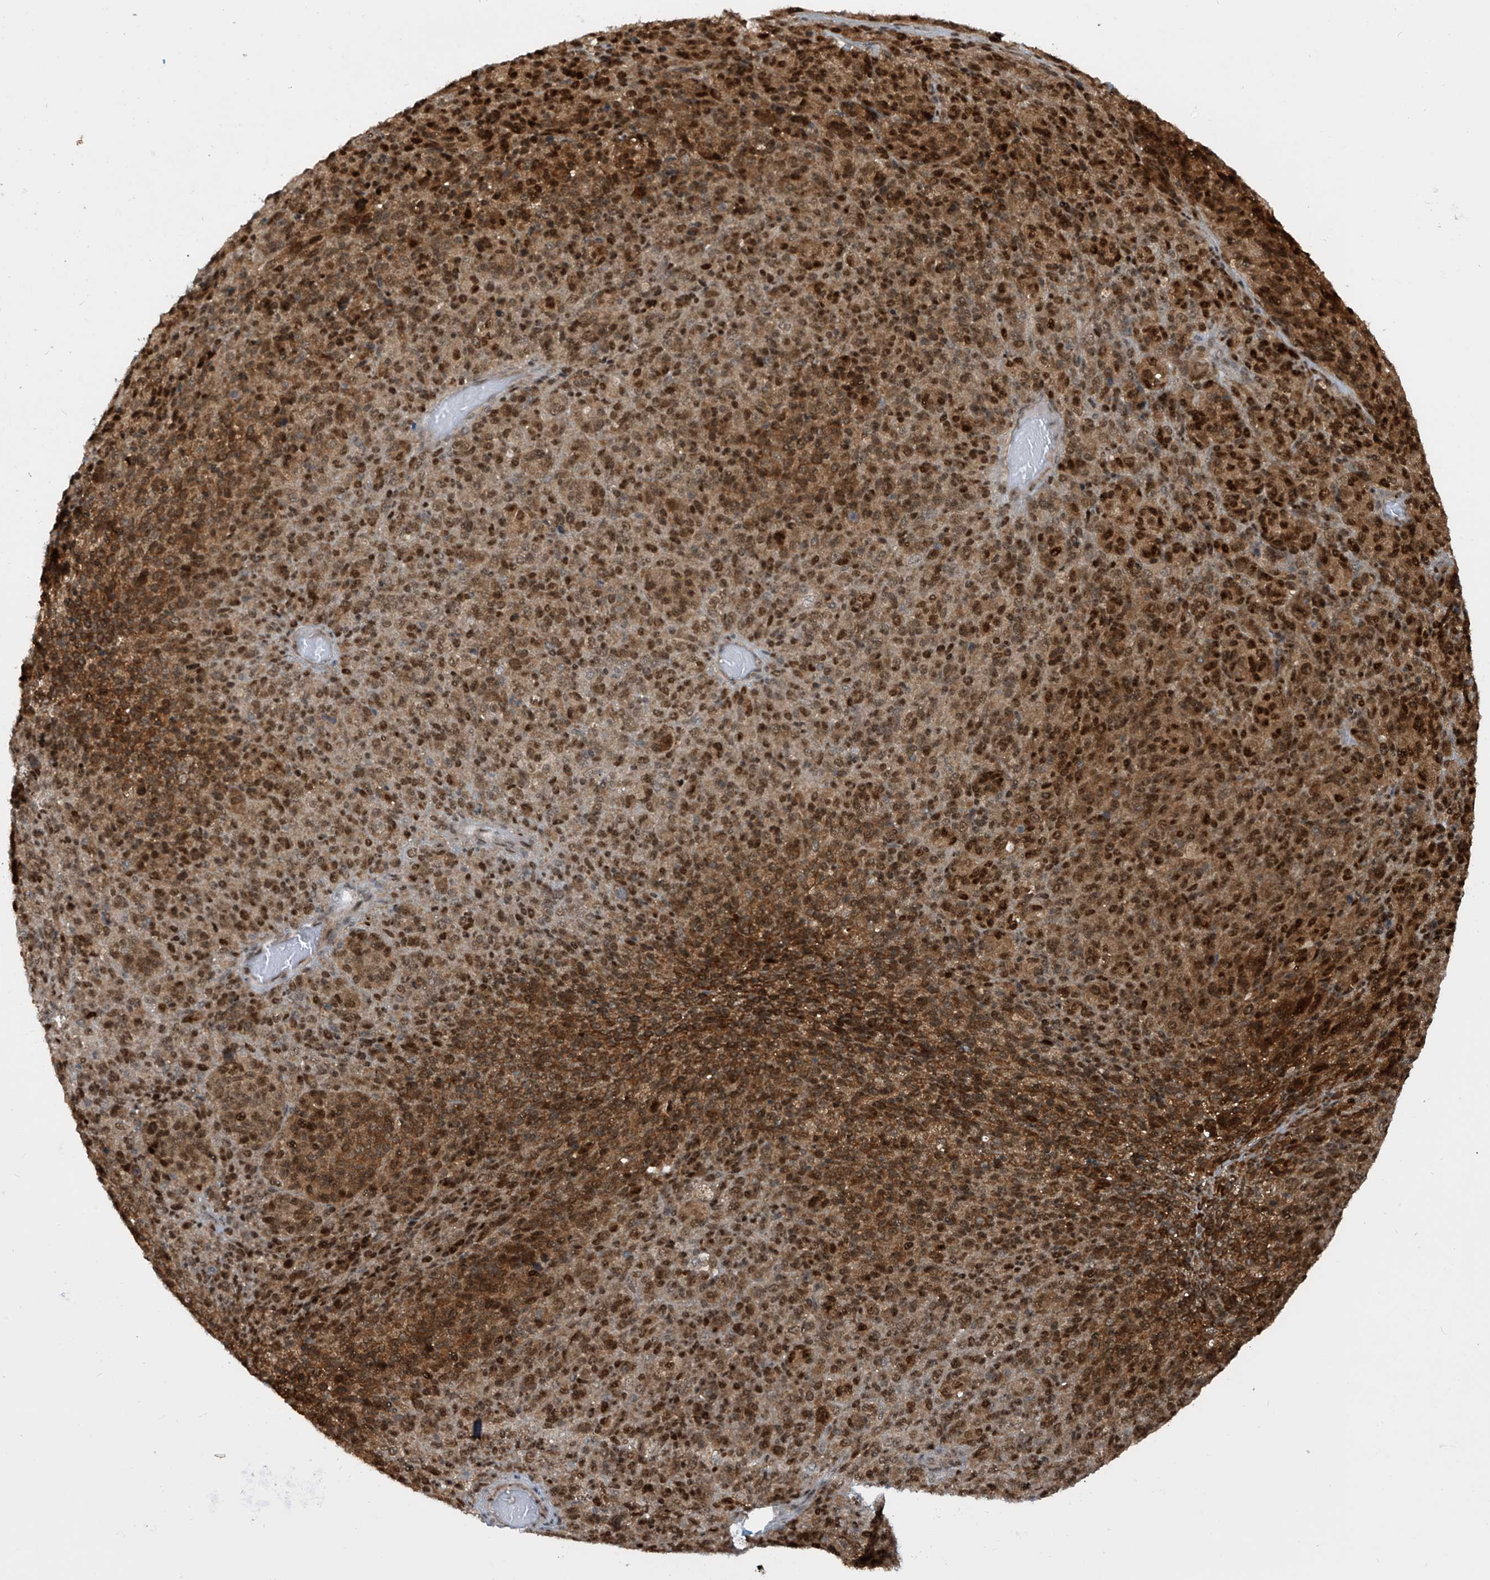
{"staining": {"intensity": "strong", "quantity": ">75%", "location": "cytoplasmic/membranous,nuclear"}, "tissue": "melanoma", "cell_type": "Tumor cells", "image_type": "cancer", "snomed": [{"axis": "morphology", "description": "Malignant melanoma, Metastatic site"}, {"axis": "topography", "description": "Brain"}], "caption": "Protein positivity by immunohistochemistry displays strong cytoplasmic/membranous and nuclear positivity in approximately >75% of tumor cells in malignant melanoma (metastatic site).", "gene": "LAGE3", "patient": {"sex": "female", "age": 56}}